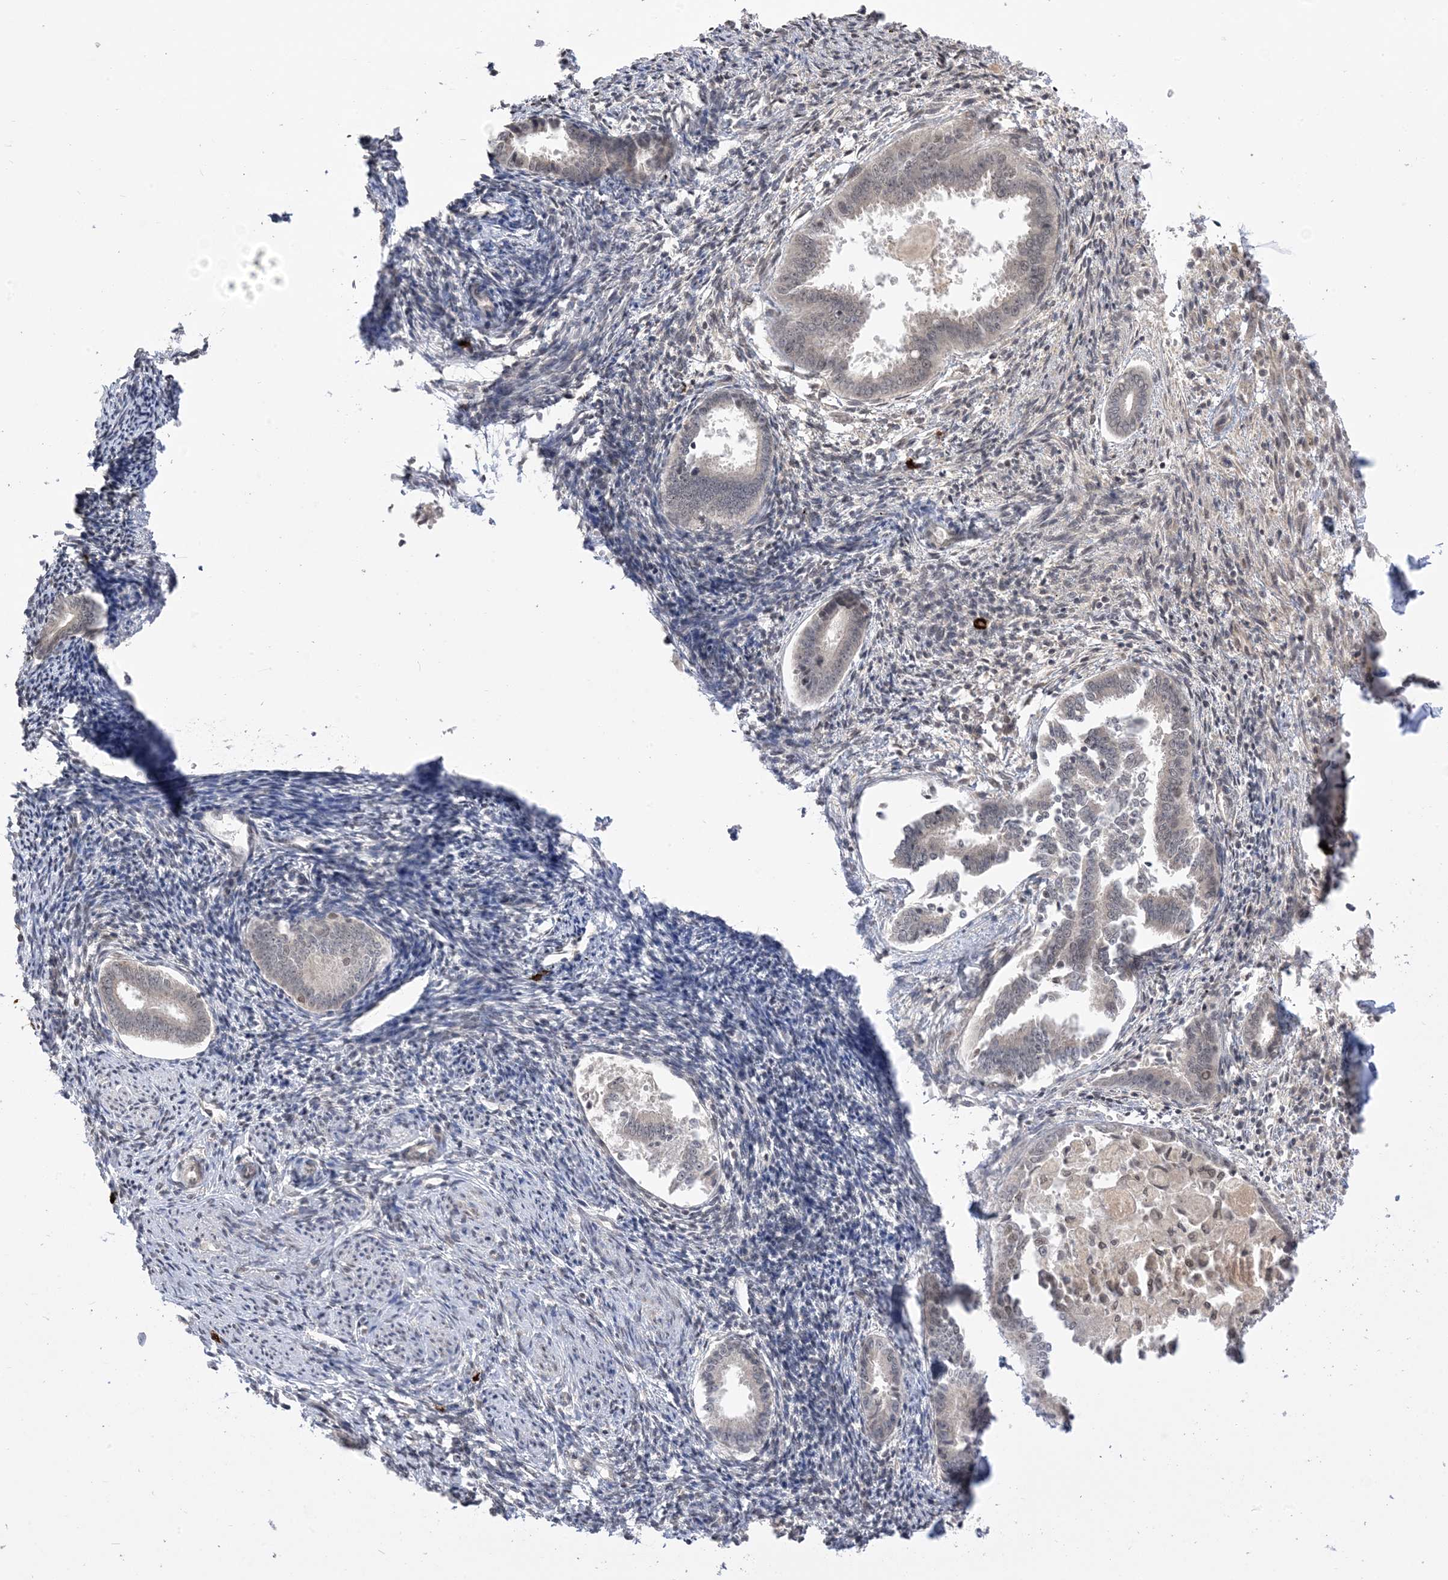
{"staining": {"intensity": "weak", "quantity": "<25%", "location": "cytoplasmic/membranous"}, "tissue": "endometrium", "cell_type": "Cells in endometrial stroma", "image_type": "normal", "snomed": [{"axis": "morphology", "description": "Normal tissue, NOS"}, {"axis": "topography", "description": "Endometrium"}], "caption": "Cells in endometrial stroma show no significant positivity in unremarkable endometrium. Nuclei are stained in blue.", "gene": "RANBP9", "patient": {"sex": "female", "age": 56}}